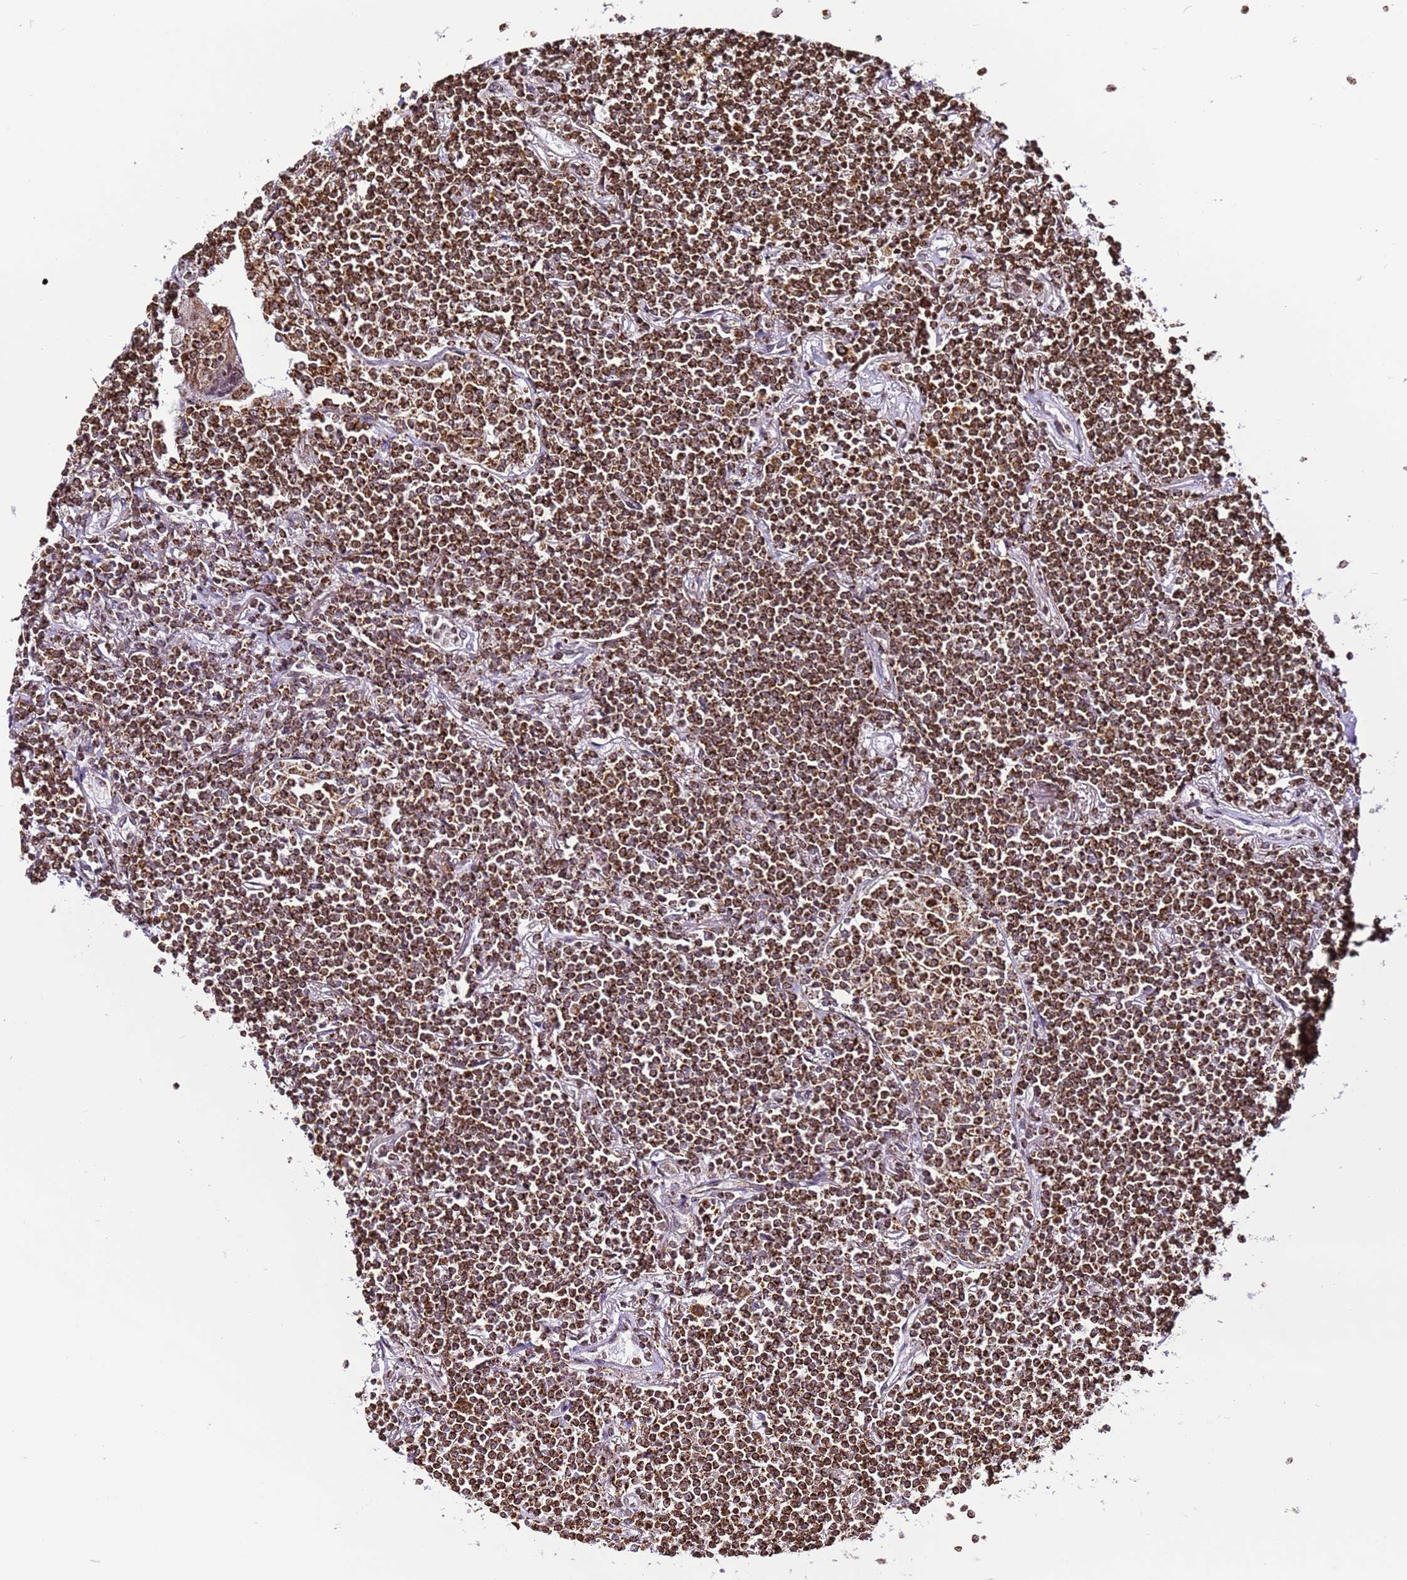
{"staining": {"intensity": "strong", "quantity": ">75%", "location": "cytoplasmic/membranous"}, "tissue": "lymphoma", "cell_type": "Tumor cells", "image_type": "cancer", "snomed": [{"axis": "morphology", "description": "Malignant lymphoma, non-Hodgkin's type, Low grade"}, {"axis": "topography", "description": "Lung"}], "caption": "Malignant lymphoma, non-Hodgkin's type (low-grade) stained for a protein displays strong cytoplasmic/membranous positivity in tumor cells.", "gene": "HSPE1", "patient": {"sex": "female", "age": 71}}